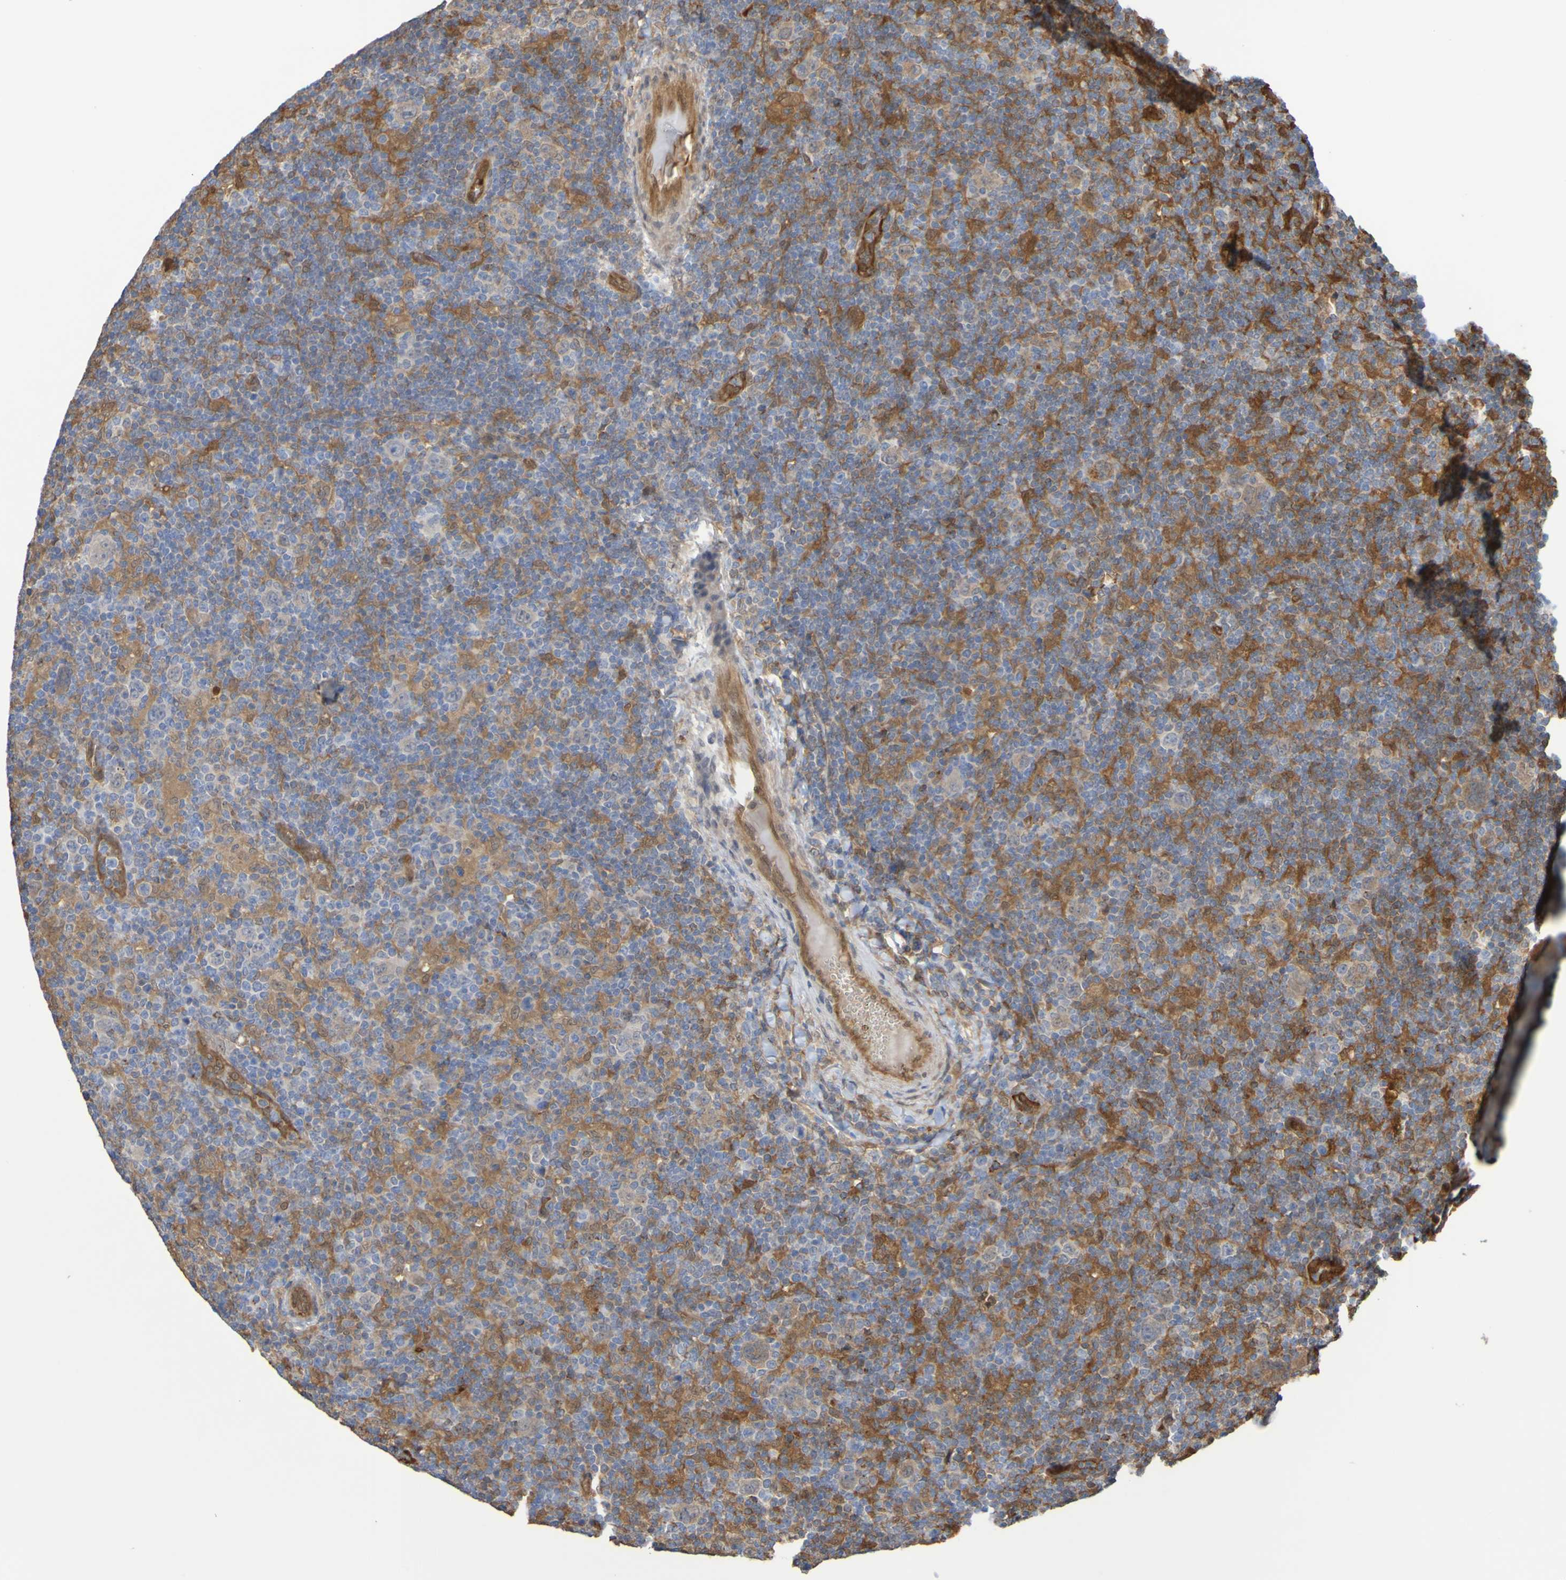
{"staining": {"intensity": "weak", "quantity": ">75%", "location": "cytoplasmic/membranous"}, "tissue": "lymphoma", "cell_type": "Tumor cells", "image_type": "cancer", "snomed": [{"axis": "morphology", "description": "Hodgkin's disease, NOS"}, {"axis": "topography", "description": "Lymph node"}], "caption": "Protein staining of lymphoma tissue displays weak cytoplasmic/membranous expression in approximately >75% of tumor cells. The staining was performed using DAB (3,3'-diaminobenzidine) to visualize the protein expression in brown, while the nuclei were stained in blue with hematoxylin (Magnification: 20x).", "gene": "SERPINB6", "patient": {"sex": "female", "age": 57}}